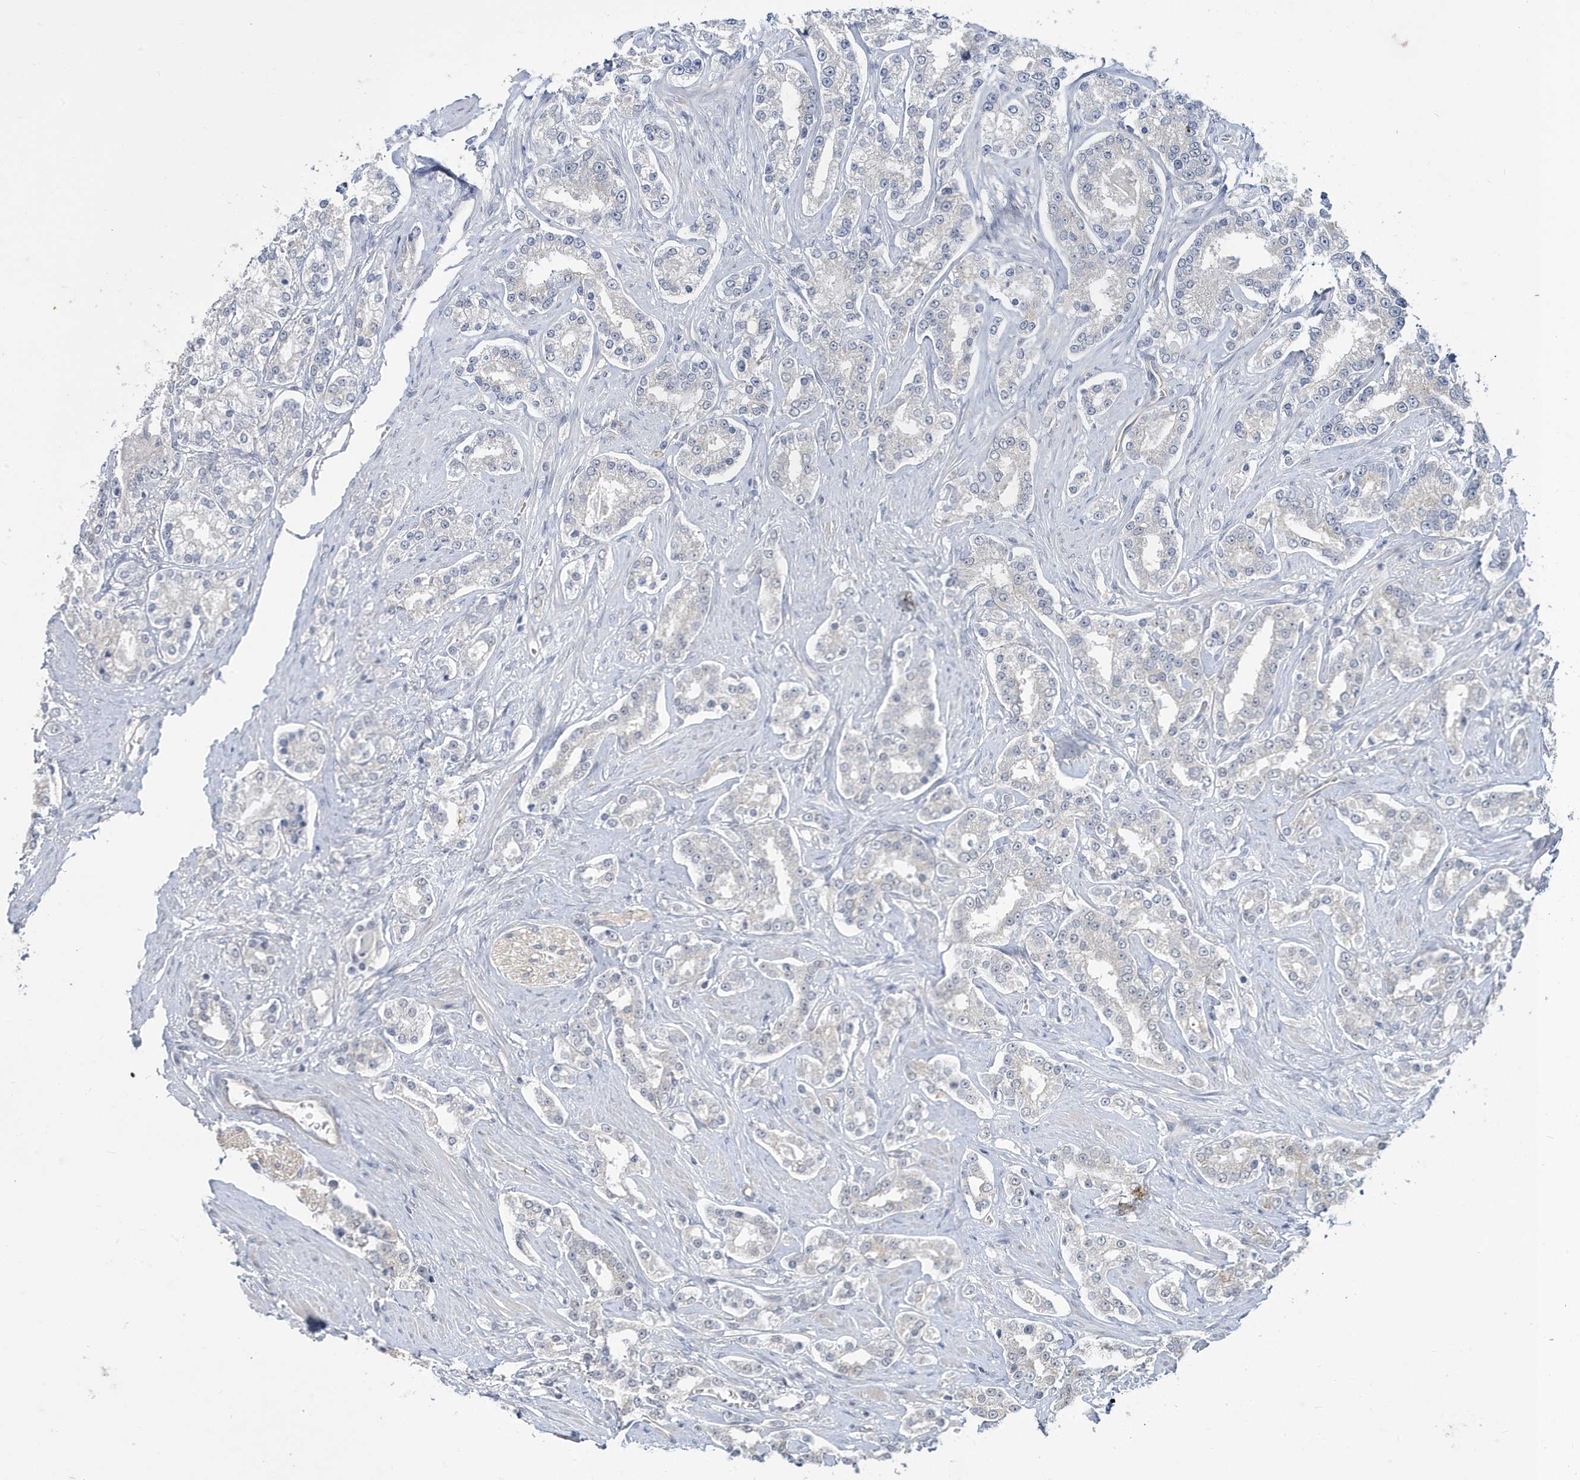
{"staining": {"intensity": "negative", "quantity": "none", "location": "none"}, "tissue": "prostate cancer", "cell_type": "Tumor cells", "image_type": "cancer", "snomed": [{"axis": "morphology", "description": "Normal tissue, NOS"}, {"axis": "morphology", "description": "Adenocarcinoma, High grade"}, {"axis": "topography", "description": "Prostate"}], "caption": "Tumor cells are negative for brown protein staining in prostate adenocarcinoma (high-grade).", "gene": "ZNF654", "patient": {"sex": "male", "age": 83}}